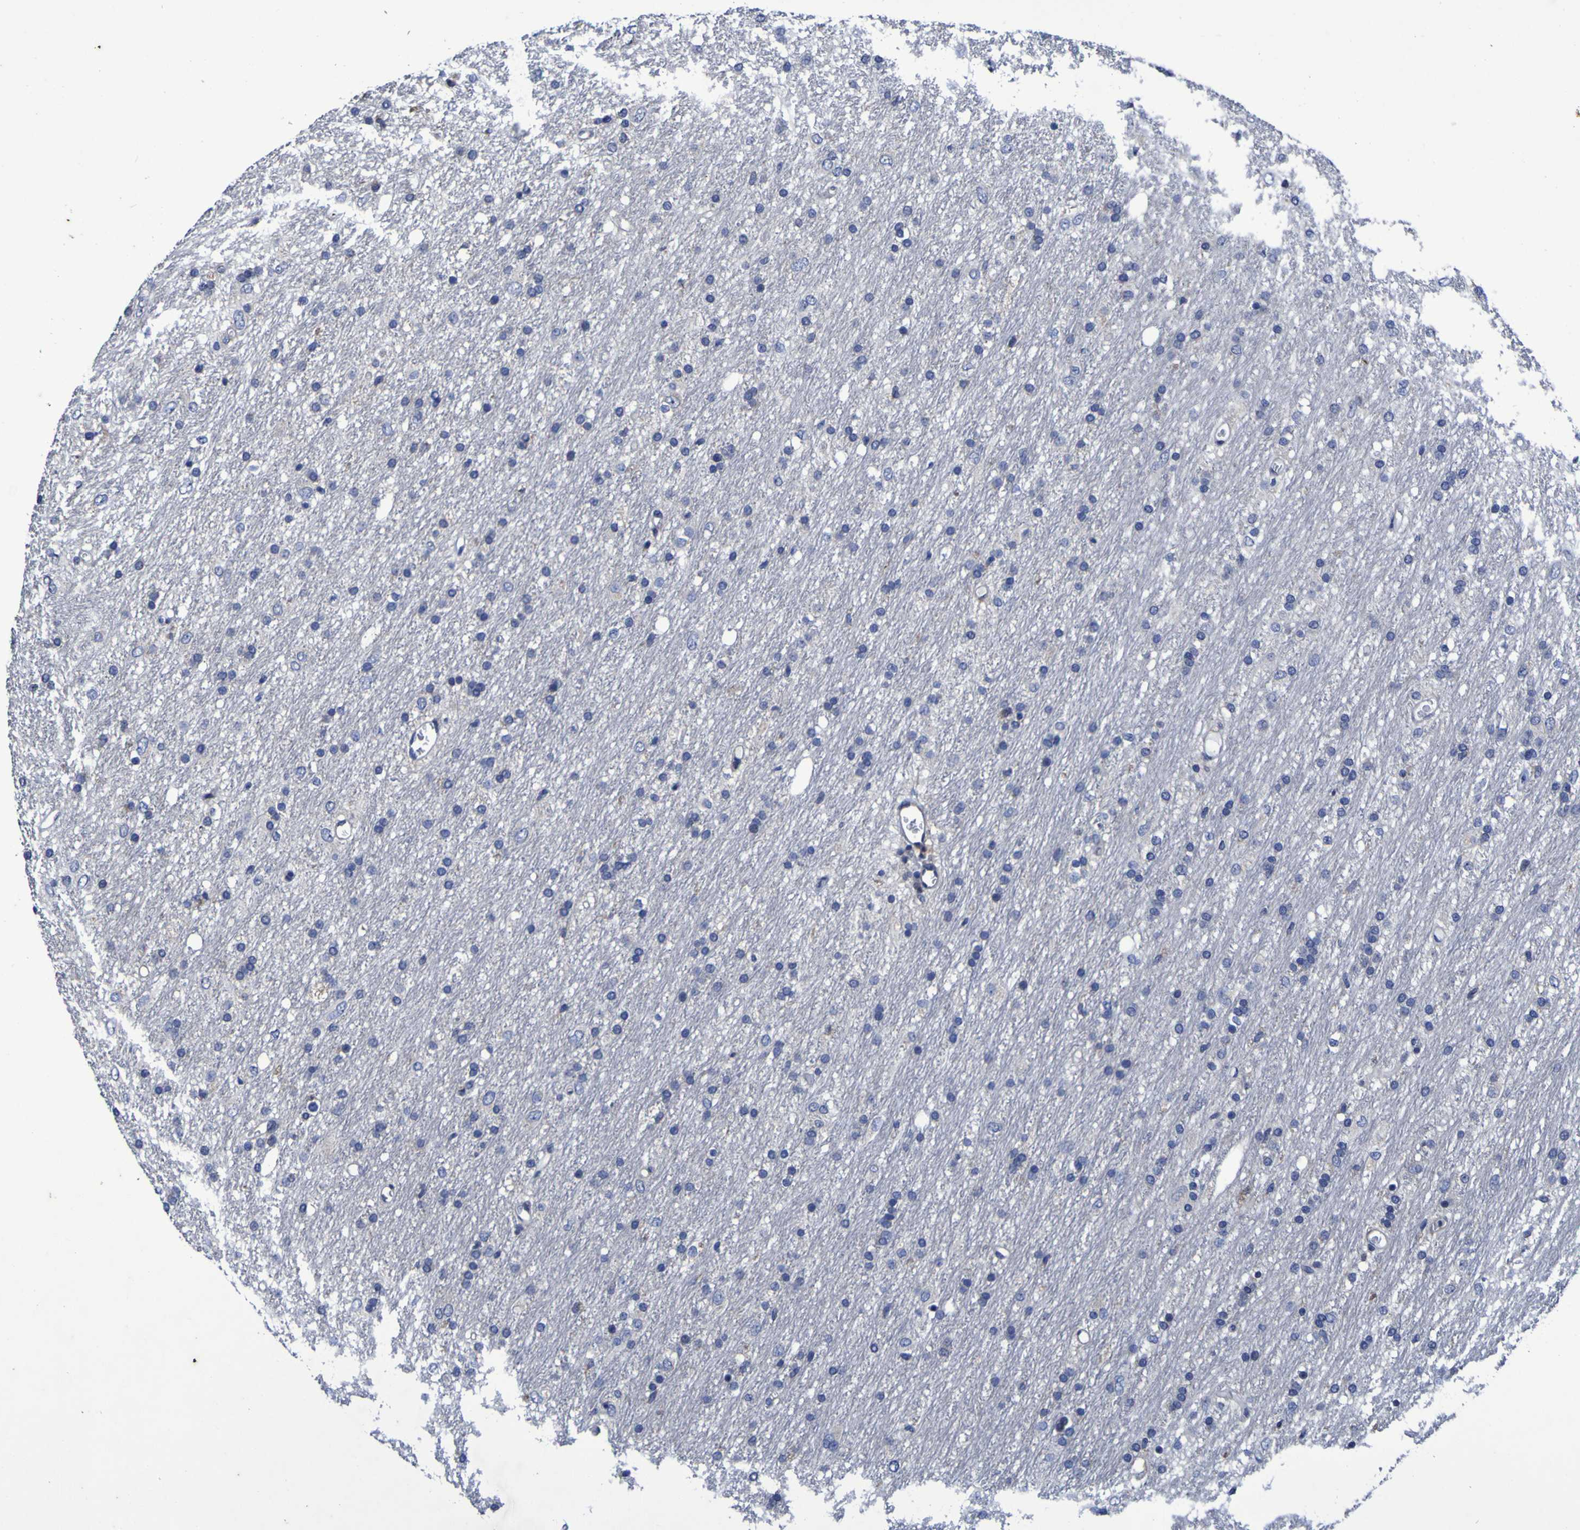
{"staining": {"intensity": "negative", "quantity": "none", "location": "none"}, "tissue": "glioma", "cell_type": "Tumor cells", "image_type": "cancer", "snomed": [{"axis": "morphology", "description": "Glioma, malignant, Low grade"}, {"axis": "topography", "description": "Brain"}], "caption": "Tumor cells show no significant protein staining in low-grade glioma (malignant).", "gene": "P3H1", "patient": {"sex": "male", "age": 77}}